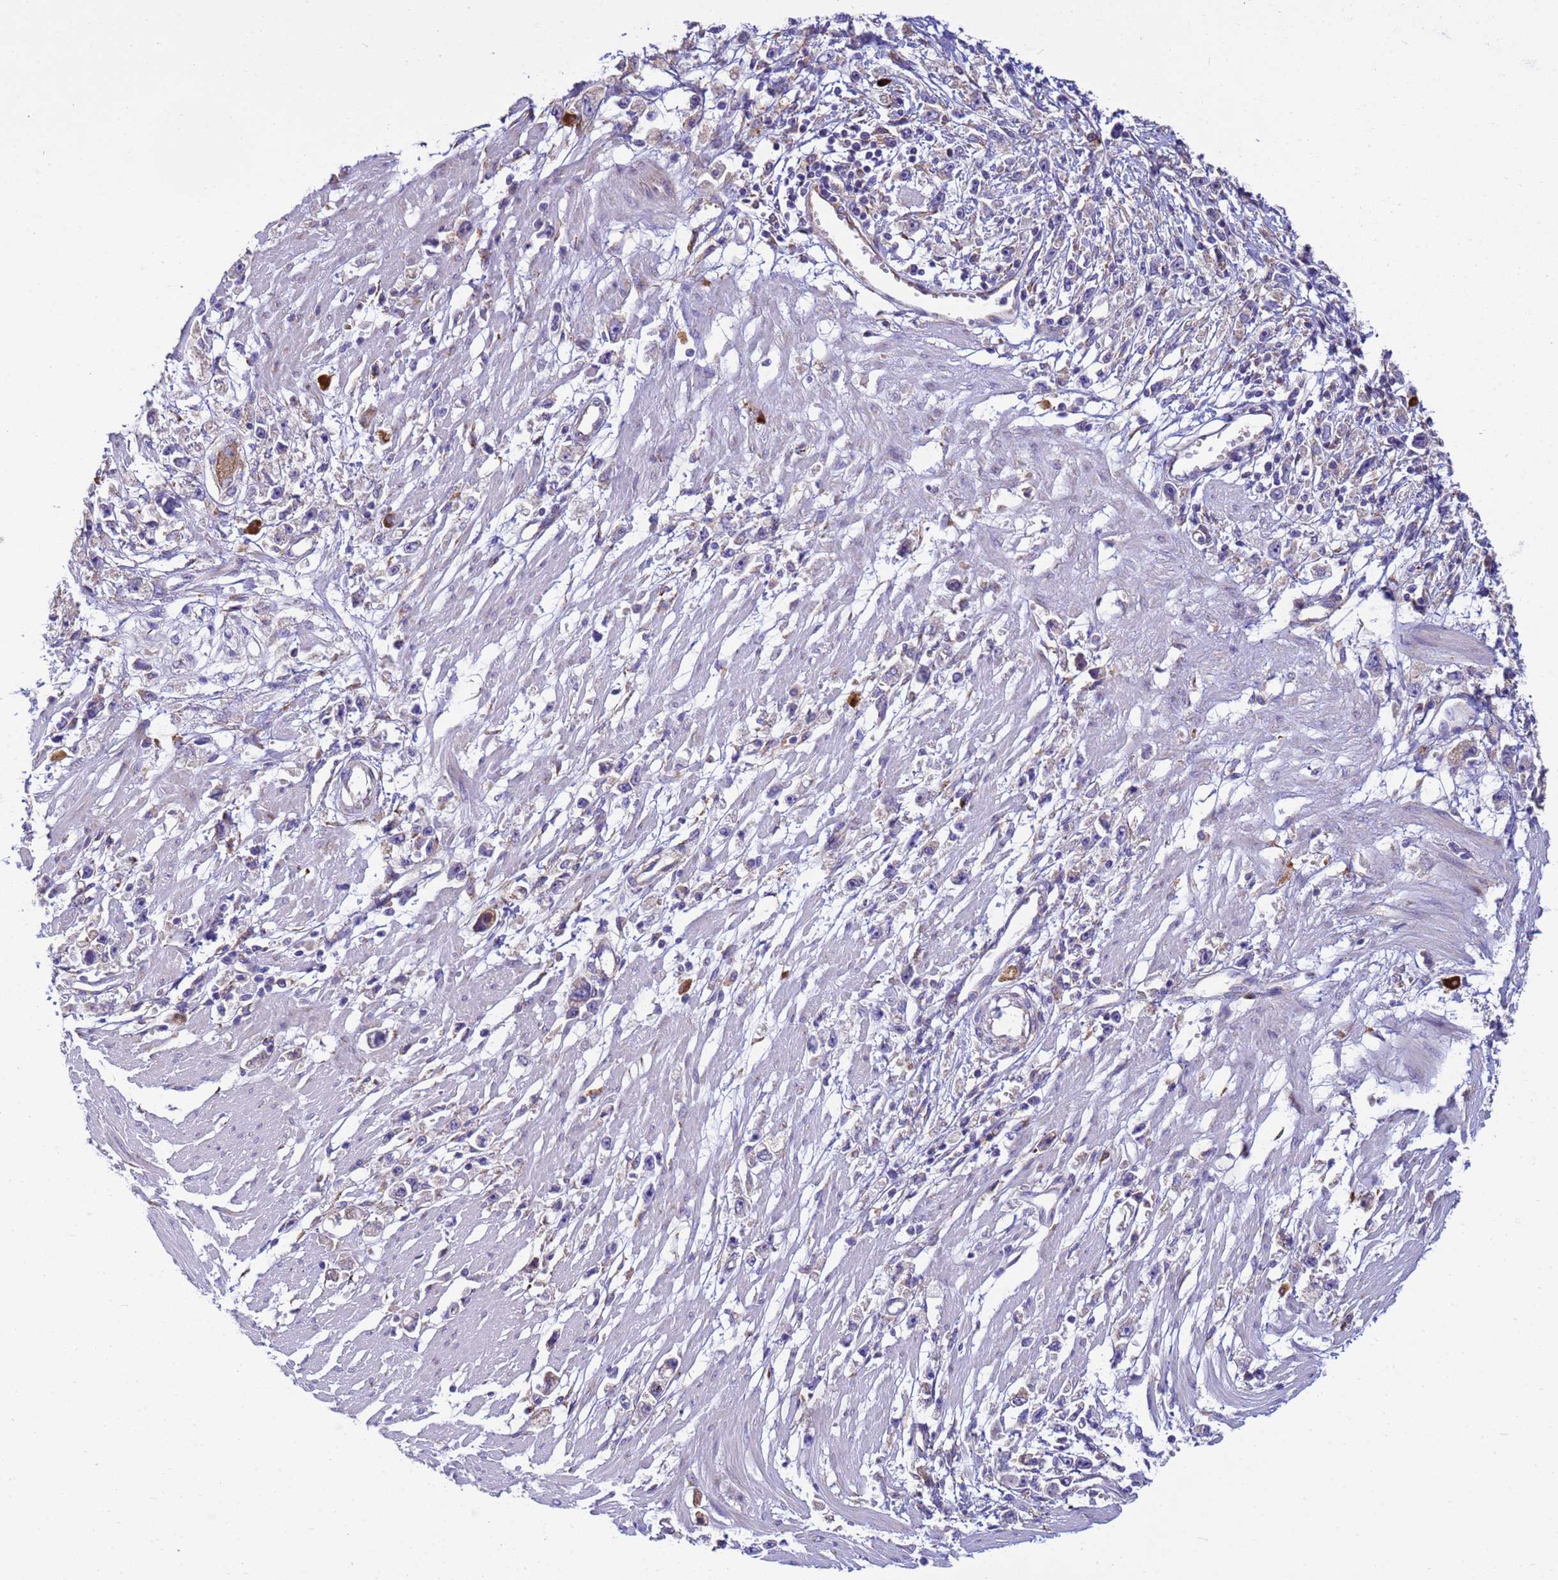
{"staining": {"intensity": "negative", "quantity": "none", "location": "none"}, "tissue": "stomach cancer", "cell_type": "Tumor cells", "image_type": "cancer", "snomed": [{"axis": "morphology", "description": "Adenocarcinoma, NOS"}, {"axis": "topography", "description": "Stomach"}], "caption": "IHC micrograph of neoplastic tissue: human stomach cancer stained with DAB exhibits no significant protein expression in tumor cells.", "gene": "THAP5", "patient": {"sex": "female", "age": 59}}